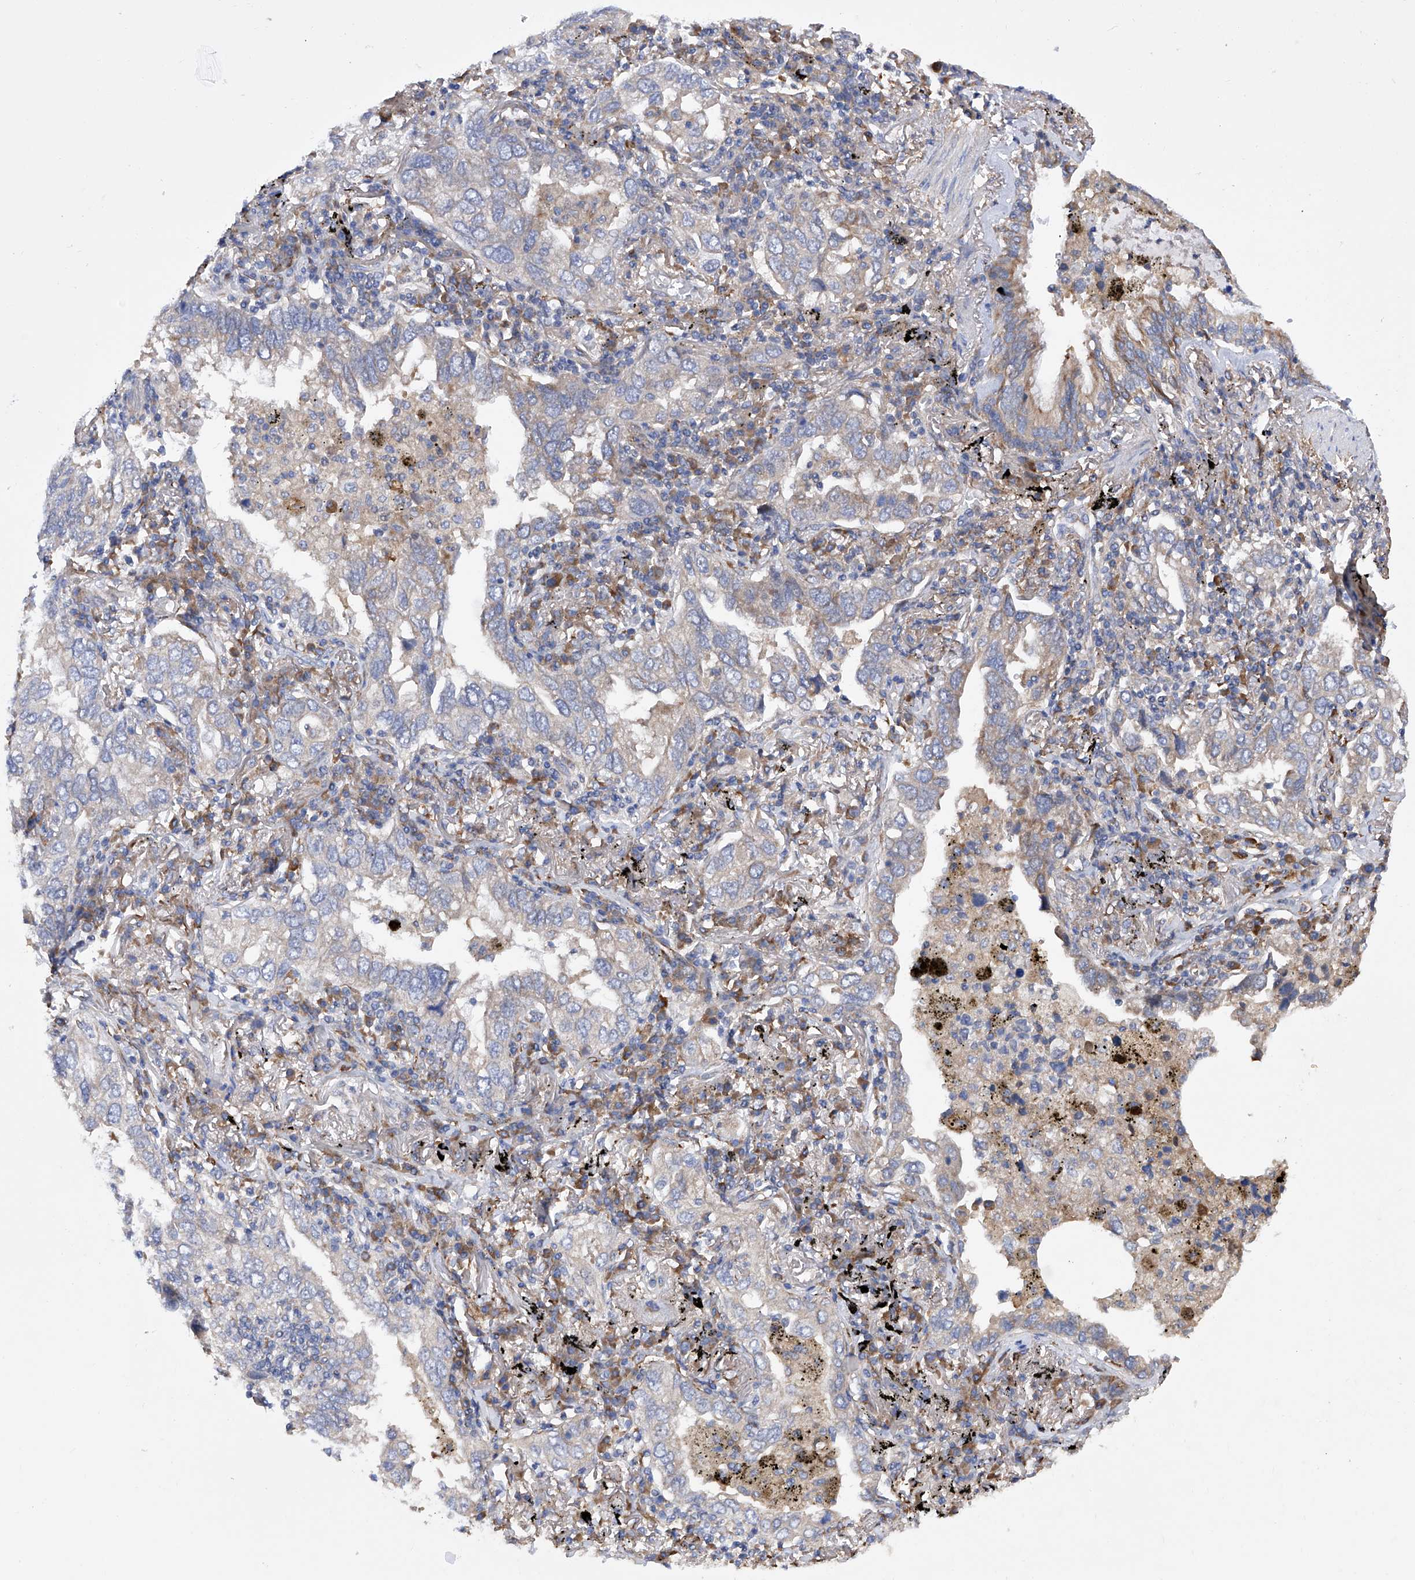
{"staining": {"intensity": "weak", "quantity": "<25%", "location": "cytoplasmic/membranous"}, "tissue": "lung cancer", "cell_type": "Tumor cells", "image_type": "cancer", "snomed": [{"axis": "morphology", "description": "Adenocarcinoma, NOS"}, {"axis": "topography", "description": "Lung"}], "caption": "The histopathology image demonstrates no significant expression in tumor cells of lung adenocarcinoma. (DAB immunohistochemistry, high magnification).", "gene": "INPP5B", "patient": {"sex": "male", "age": 65}}